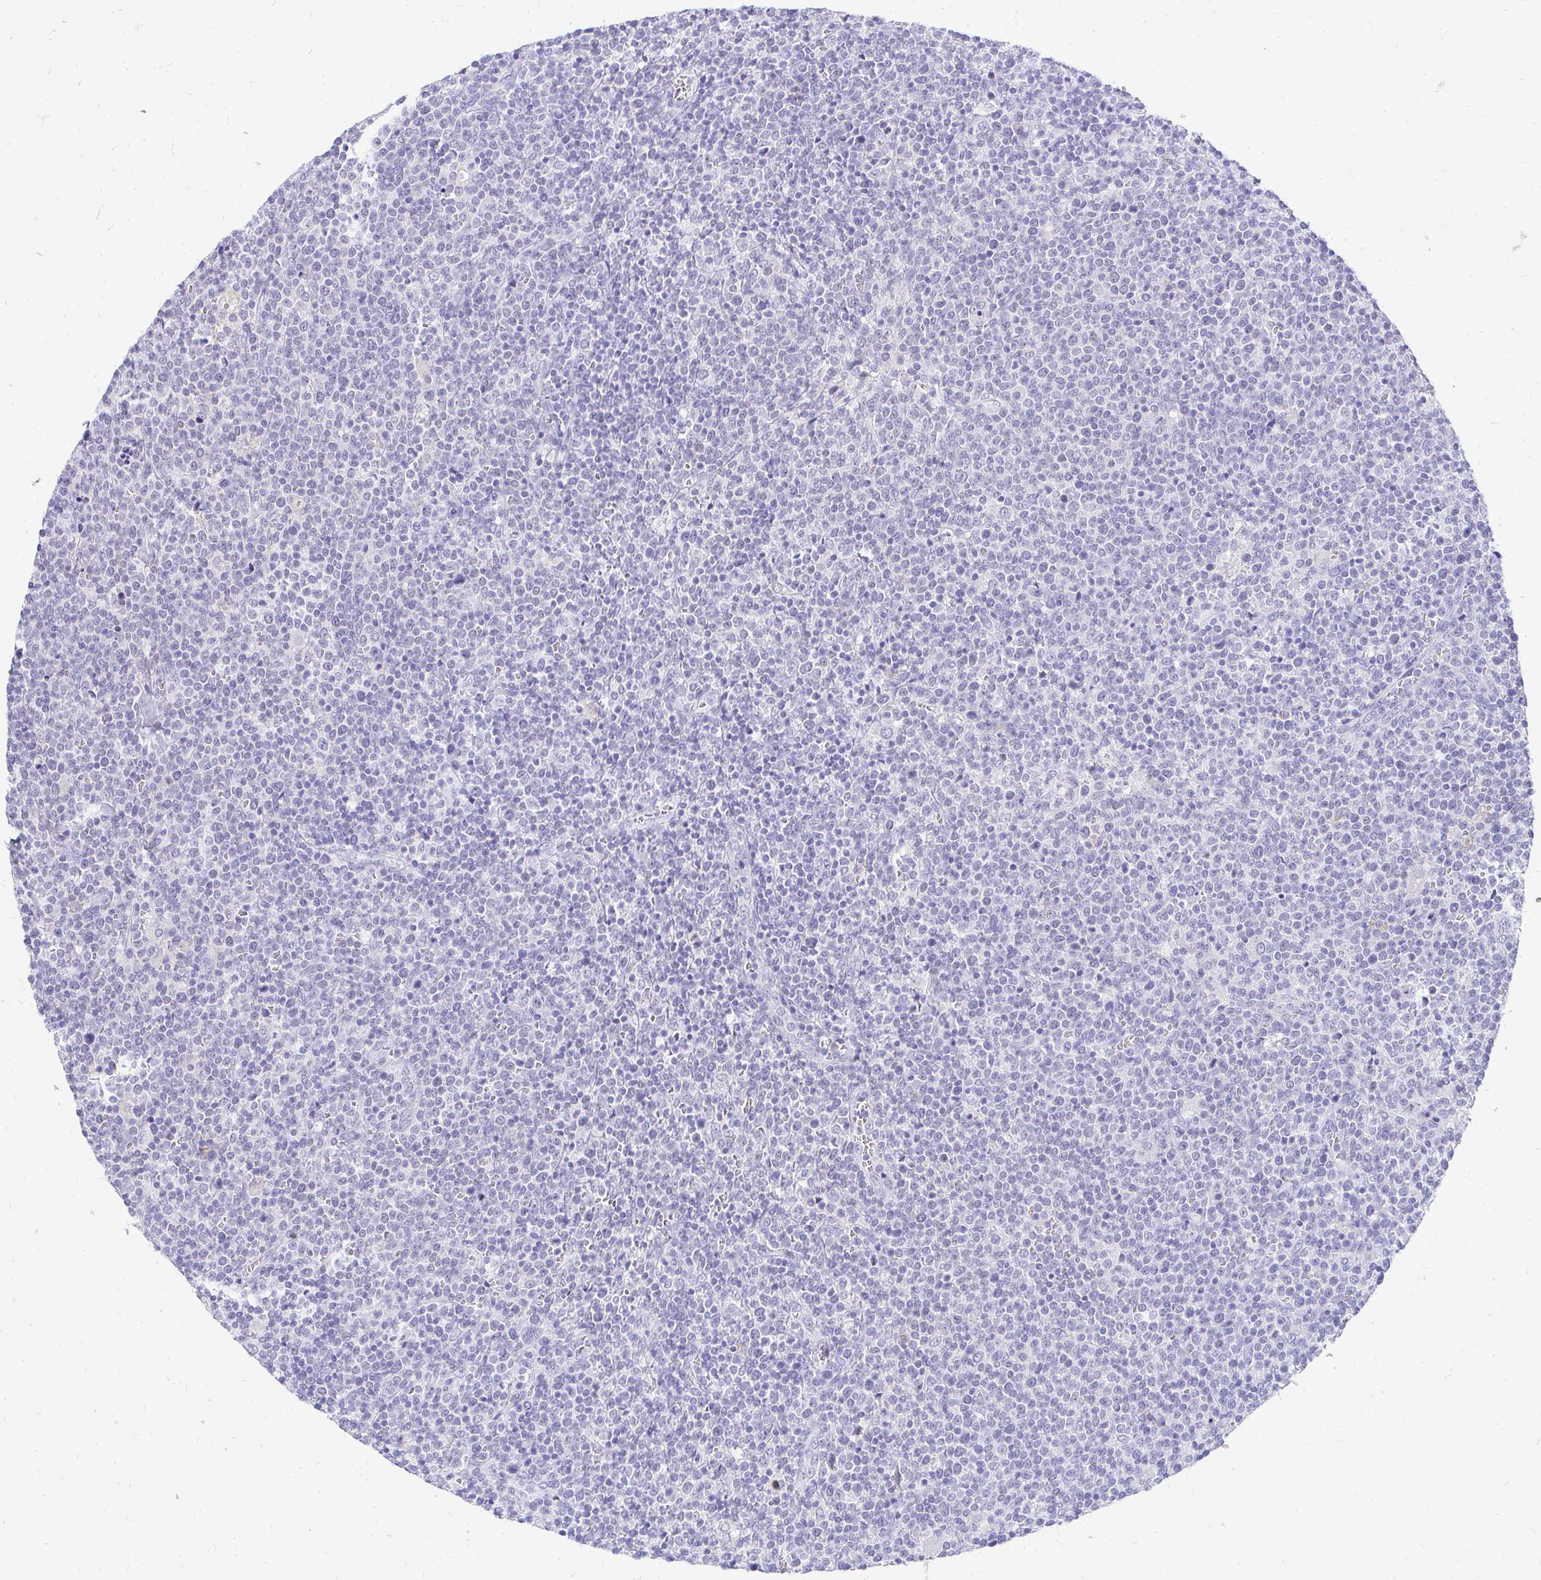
{"staining": {"intensity": "negative", "quantity": "none", "location": "none"}, "tissue": "lymphoma", "cell_type": "Tumor cells", "image_type": "cancer", "snomed": [{"axis": "morphology", "description": "Malignant lymphoma, non-Hodgkin's type, High grade"}, {"axis": "topography", "description": "Lymph node"}], "caption": "A histopathology image of lymphoma stained for a protein displays no brown staining in tumor cells.", "gene": "FATE1", "patient": {"sex": "male", "age": 61}}